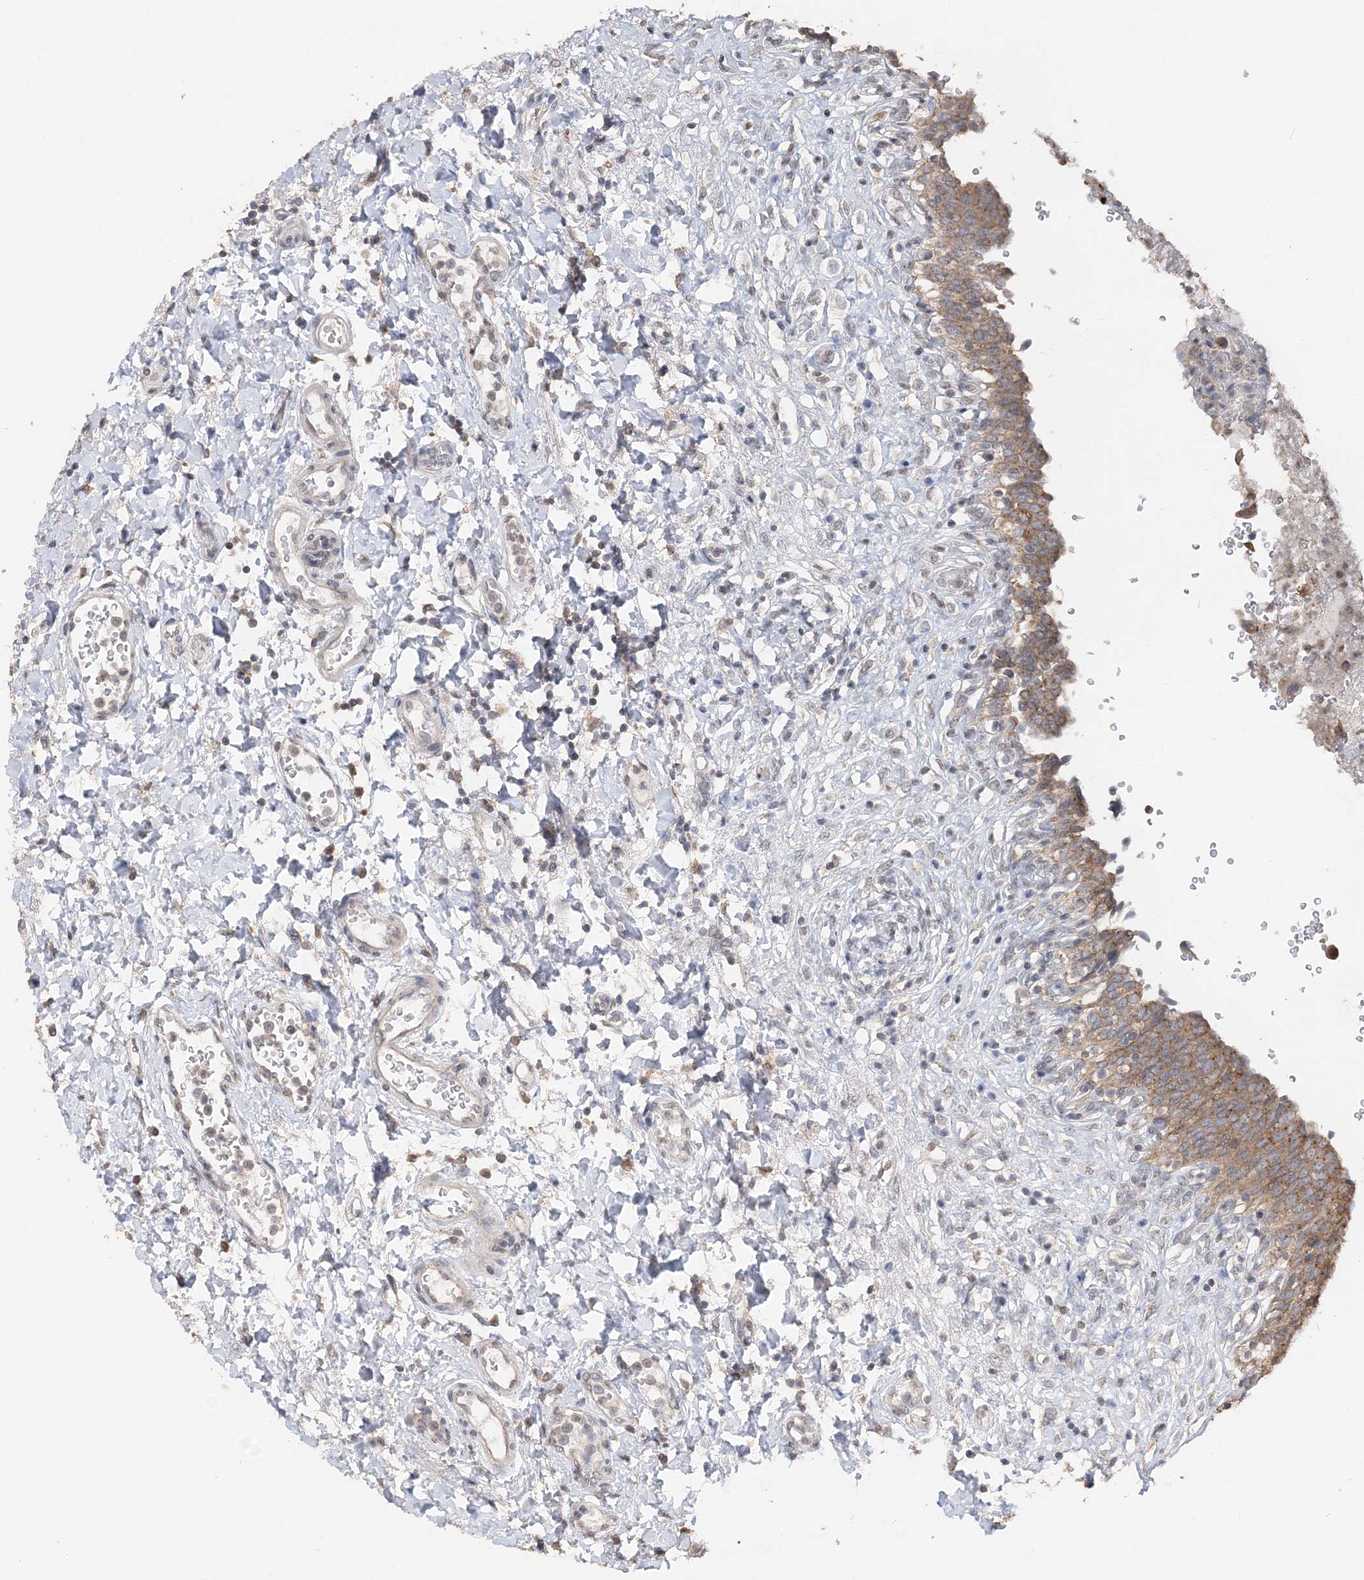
{"staining": {"intensity": "moderate", "quantity": ">75%", "location": "cytoplasmic/membranous"}, "tissue": "urinary bladder", "cell_type": "Urothelial cells", "image_type": "normal", "snomed": [{"axis": "morphology", "description": "Urothelial carcinoma, High grade"}, {"axis": "topography", "description": "Urinary bladder"}], "caption": "A brown stain shows moderate cytoplasmic/membranous positivity of a protein in urothelial cells of unremarkable urinary bladder. The staining was performed using DAB (3,3'-diaminobenzidine), with brown indicating positive protein expression. Nuclei are stained blue with hematoxylin.", "gene": "RAB14", "patient": {"sex": "male", "age": 46}}